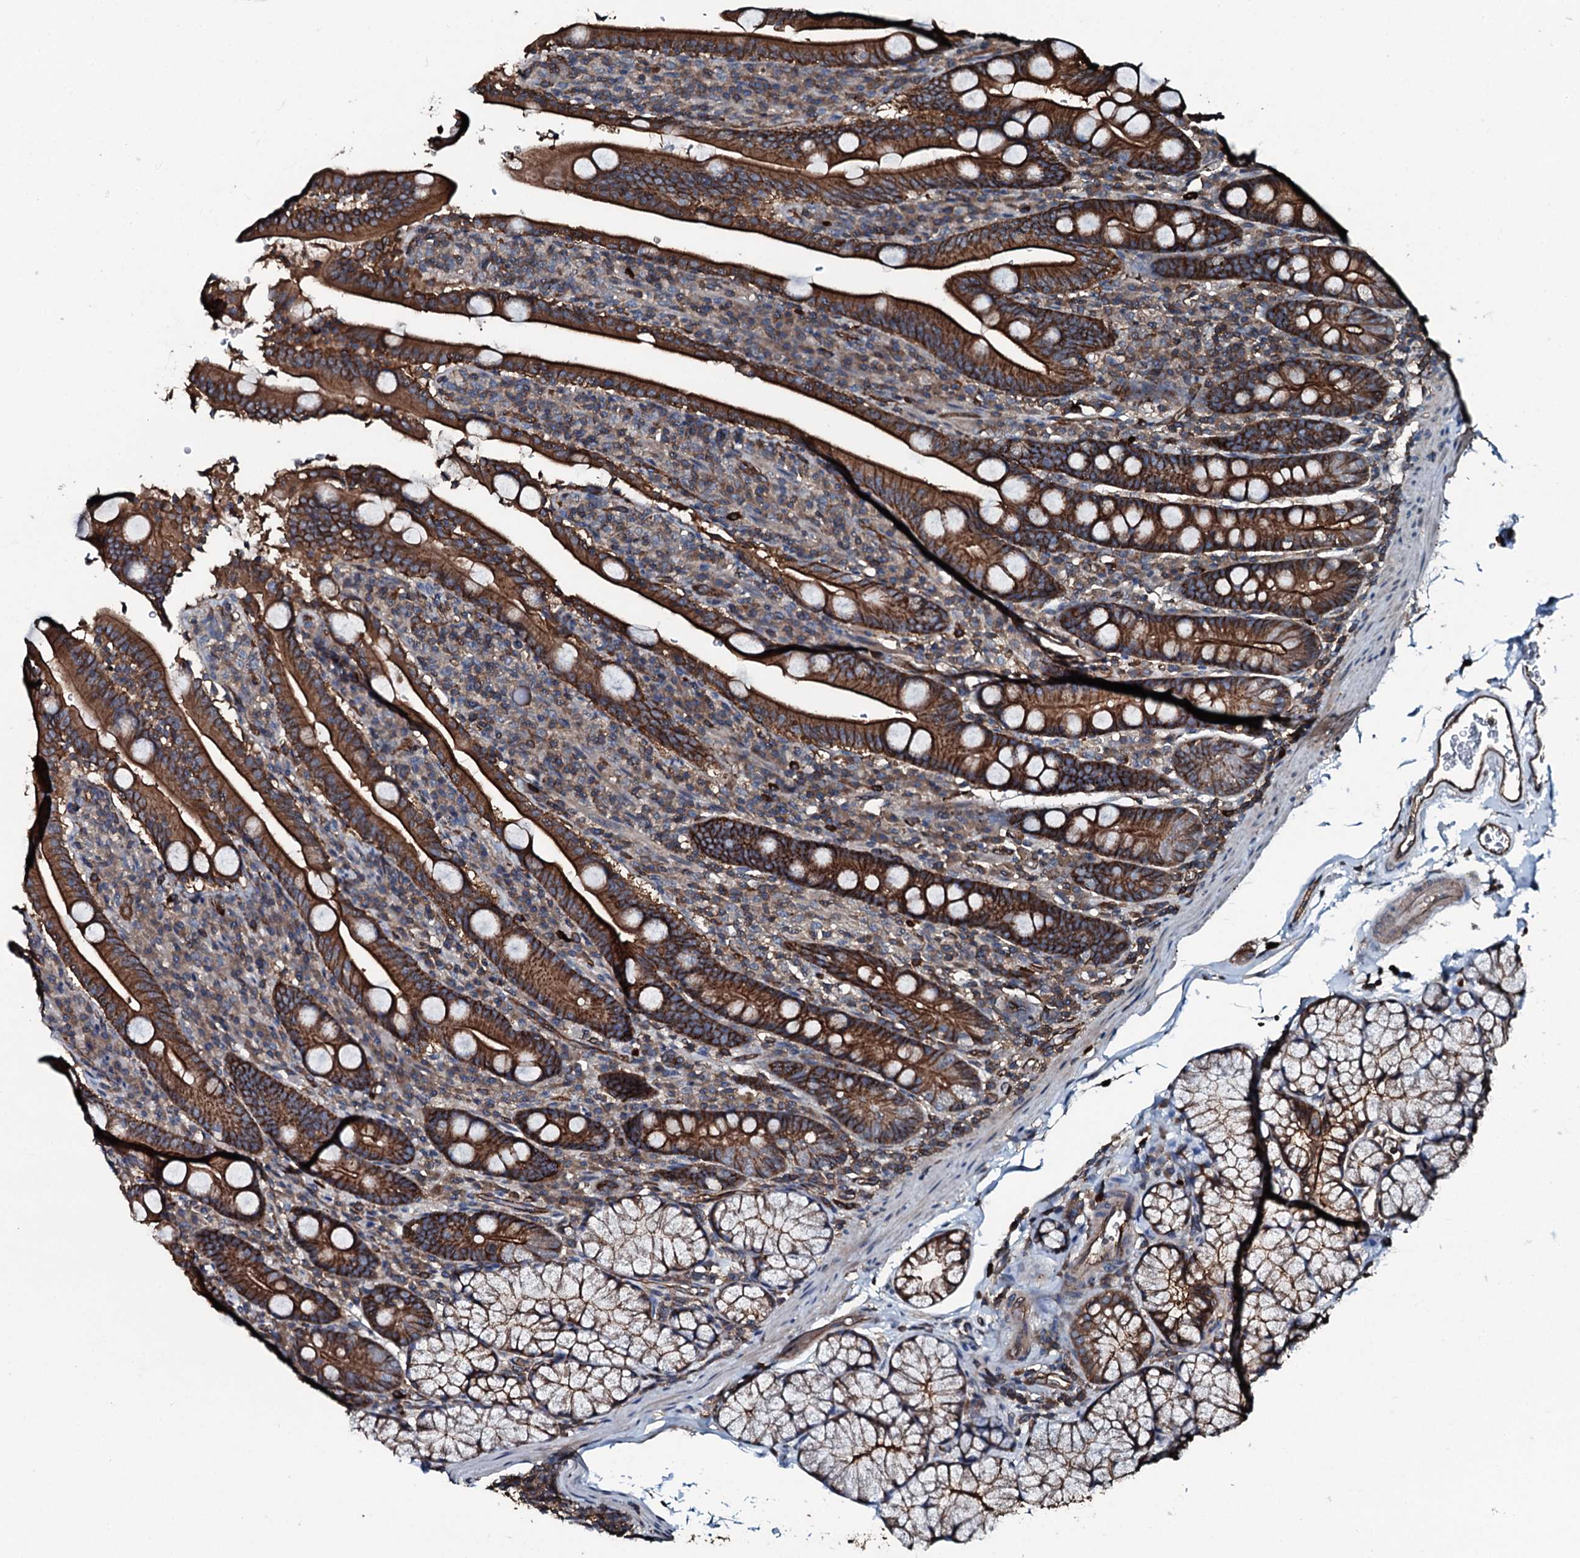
{"staining": {"intensity": "strong", "quantity": ">75%", "location": "cytoplasmic/membranous"}, "tissue": "duodenum", "cell_type": "Glandular cells", "image_type": "normal", "snomed": [{"axis": "morphology", "description": "Normal tissue, NOS"}, {"axis": "topography", "description": "Duodenum"}], "caption": "High-magnification brightfield microscopy of benign duodenum stained with DAB (brown) and counterstained with hematoxylin (blue). glandular cells exhibit strong cytoplasmic/membranous positivity is appreciated in approximately>75% of cells. (Brightfield microscopy of DAB IHC at high magnification).", "gene": "SLC25A38", "patient": {"sex": "male", "age": 35}}